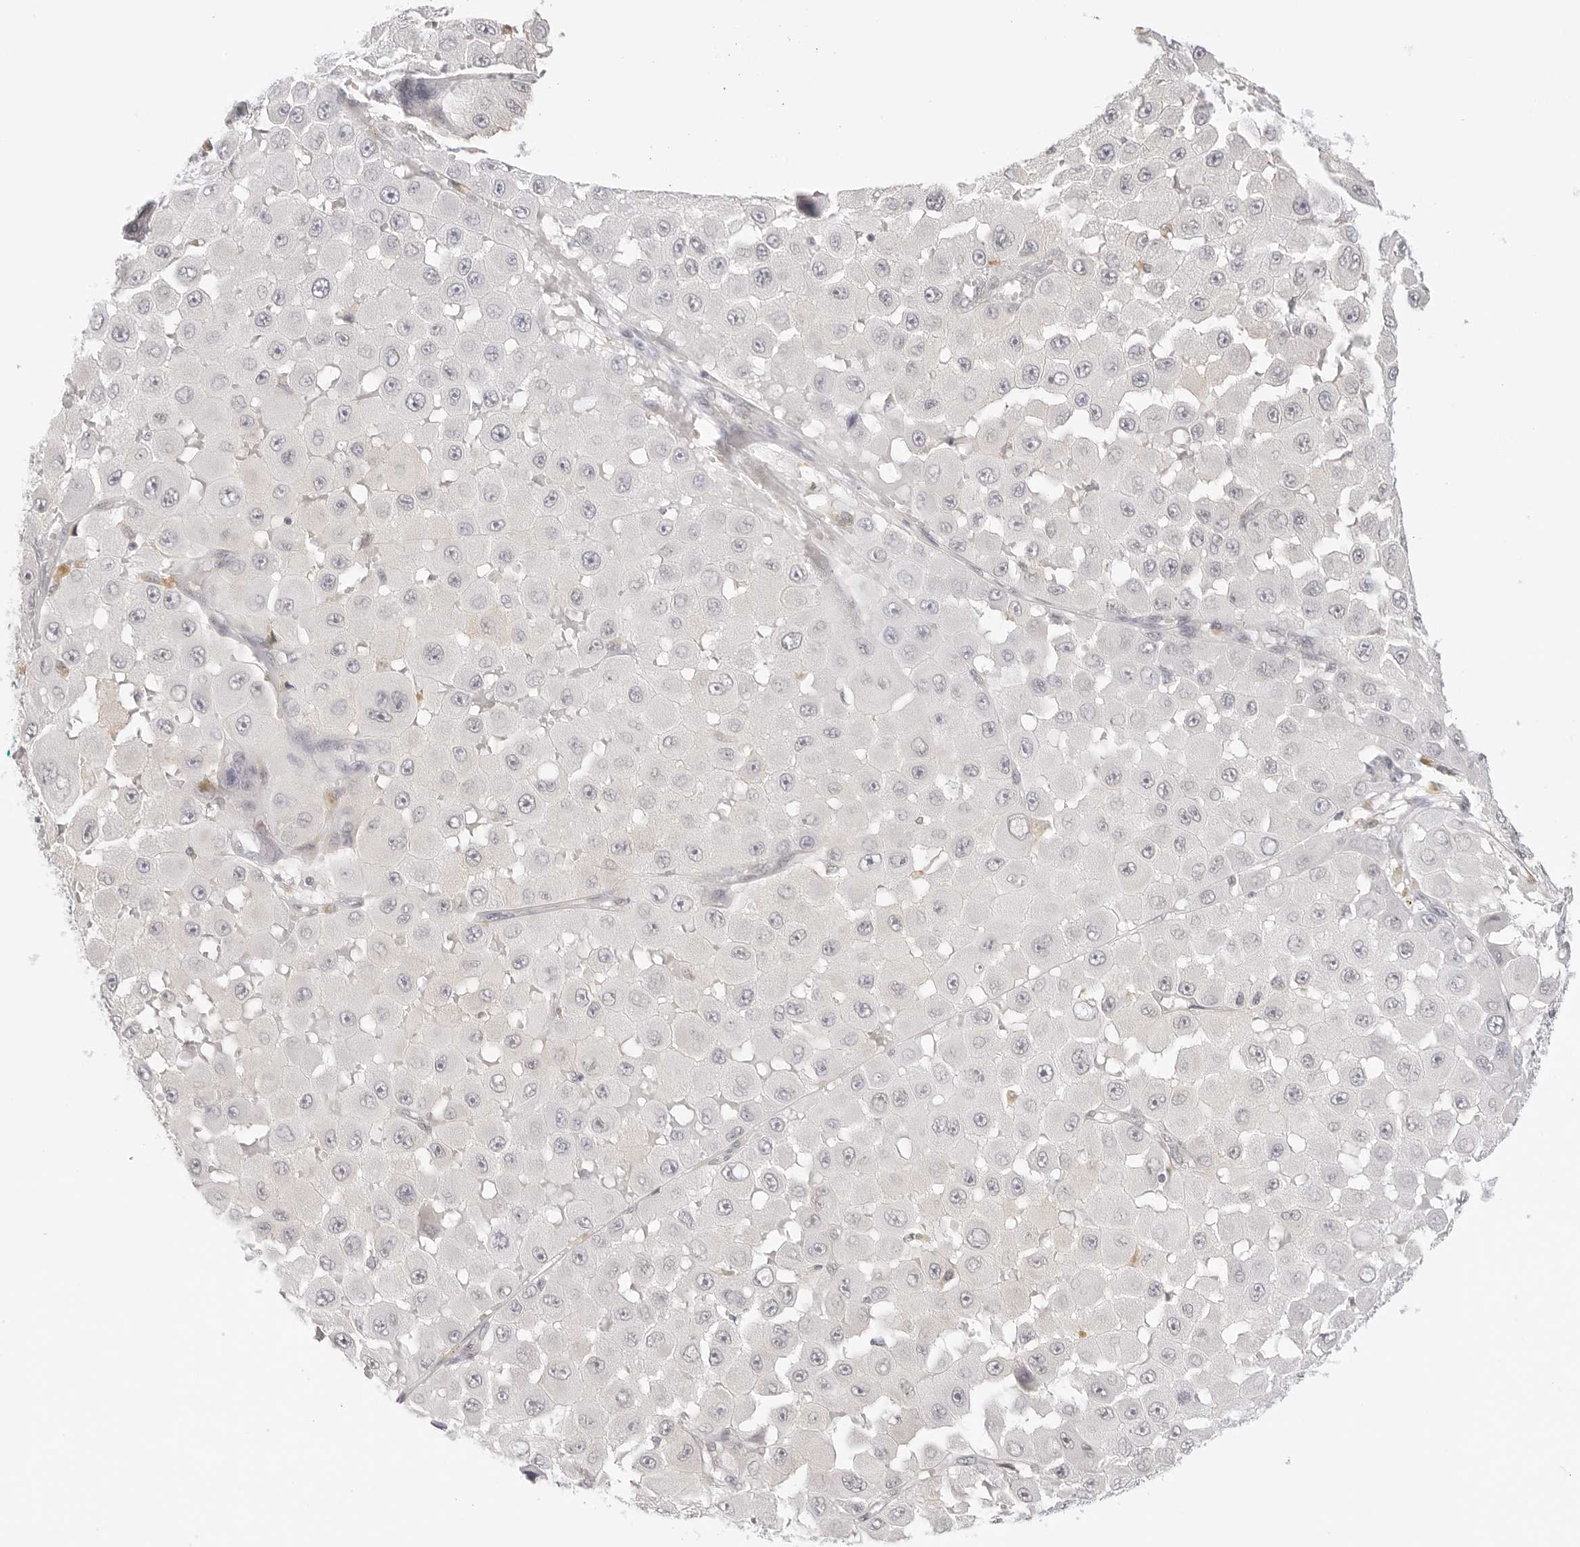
{"staining": {"intensity": "negative", "quantity": "none", "location": "none"}, "tissue": "melanoma", "cell_type": "Tumor cells", "image_type": "cancer", "snomed": [{"axis": "morphology", "description": "Malignant melanoma, NOS"}, {"axis": "topography", "description": "Skin"}], "caption": "DAB (3,3'-diaminobenzidine) immunohistochemical staining of human malignant melanoma exhibits no significant staining in tumor cells. (Immunohistochemistry (ihc), brightfield microscopy, high magnification).", "gene": "MED18", "patient": {"sex": "female", "age": 81}}